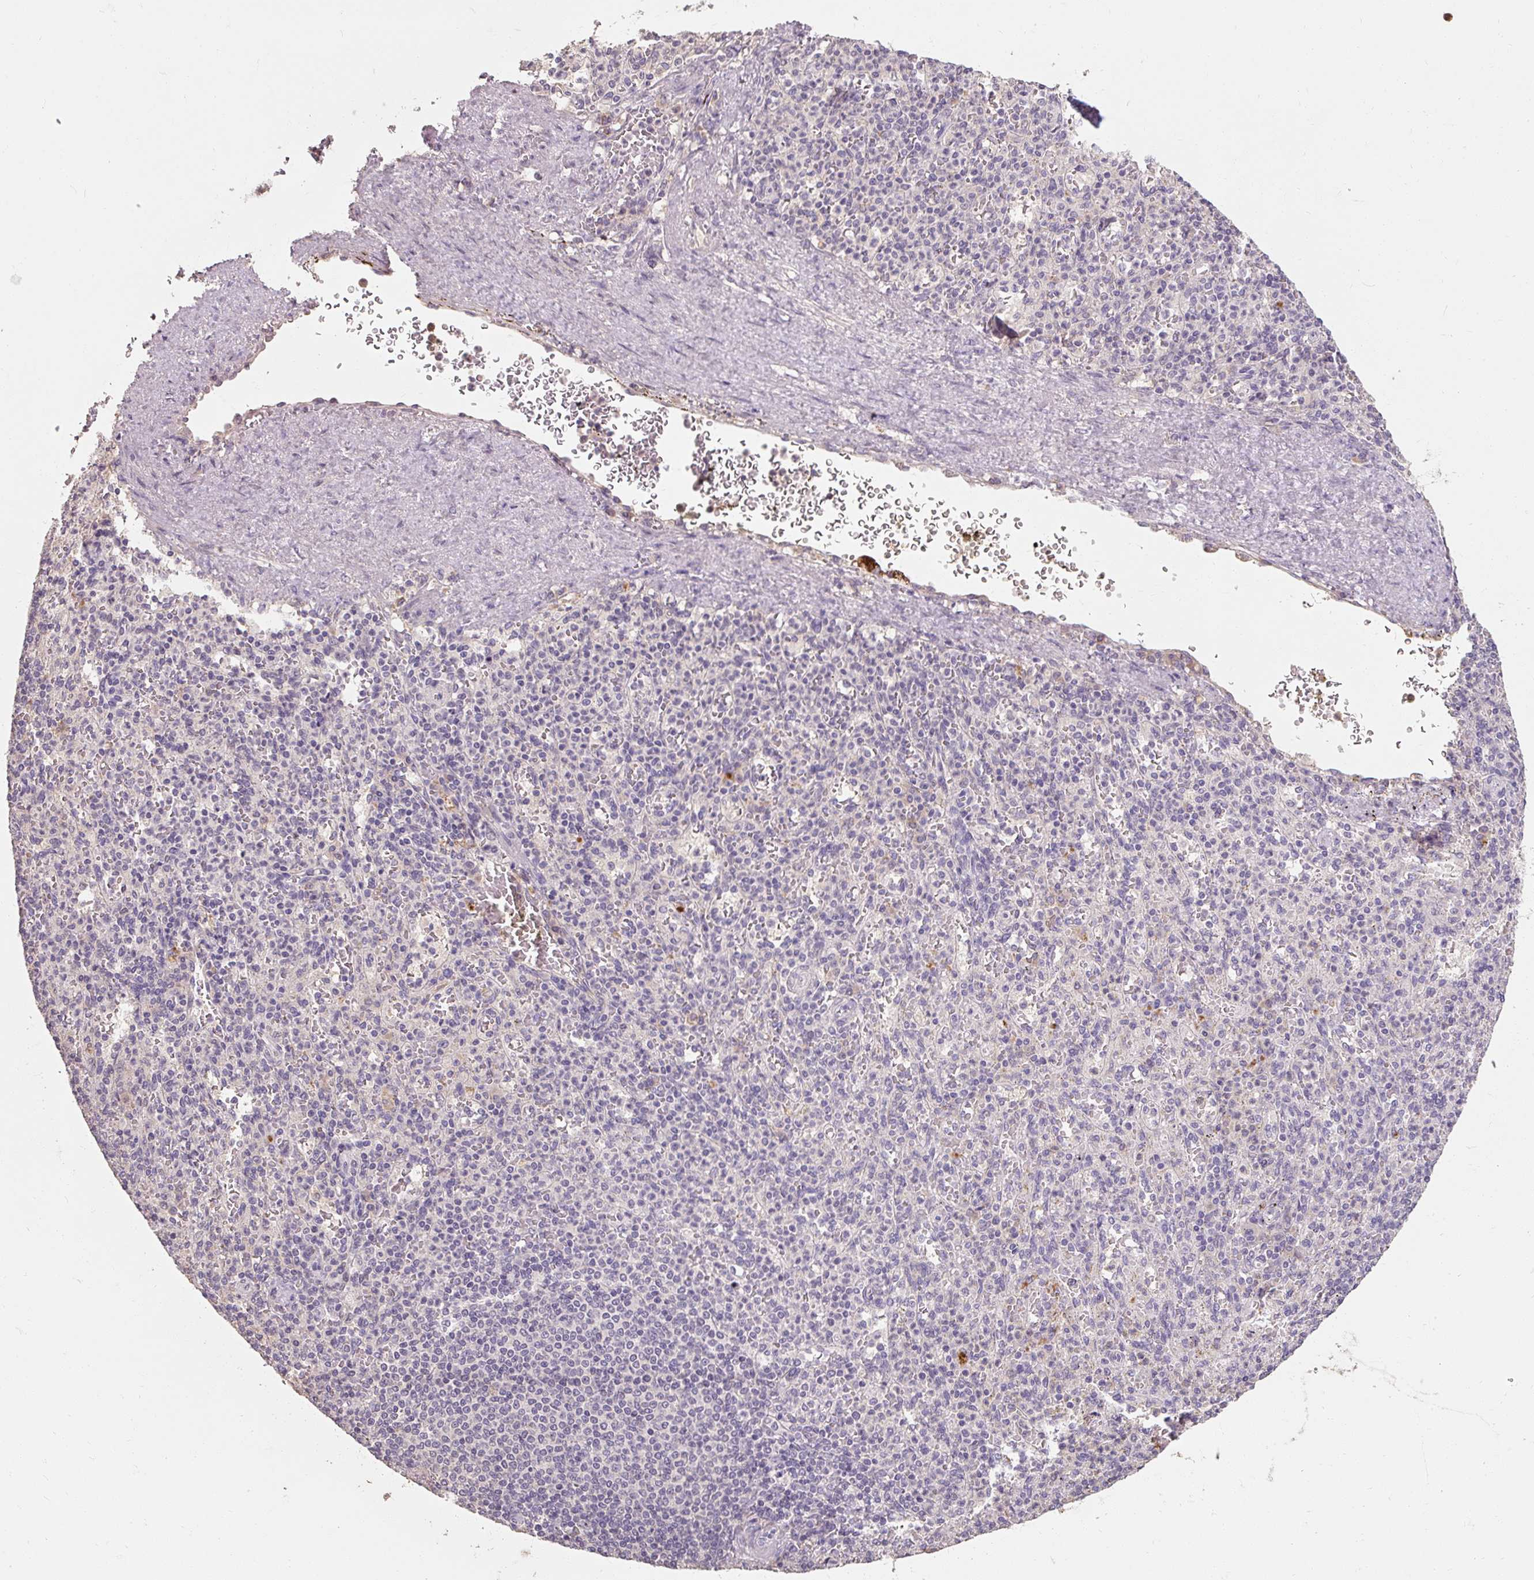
{"staining": {"intensity": "negative", "quantity": "none", "location": "none"}, "tissue": "spleen", "cell_type": "Cells in red pulp", "image_type": "normal", "snomed": [{"axis": "morphology", "description": "Normal tissue, NOS"}, {"axis": "topography", "description": "Spleen"}], "caption": "DAB (3,3'-diaminobenzidine) immunohistochemical staining of normal human spleen shows no significant staining in cells in red pulp. (DAB immunohistochemistry with hematoxylin counter stain).", "gene": "CFAP65", "patient": {"sex": "female", "age": 74}}